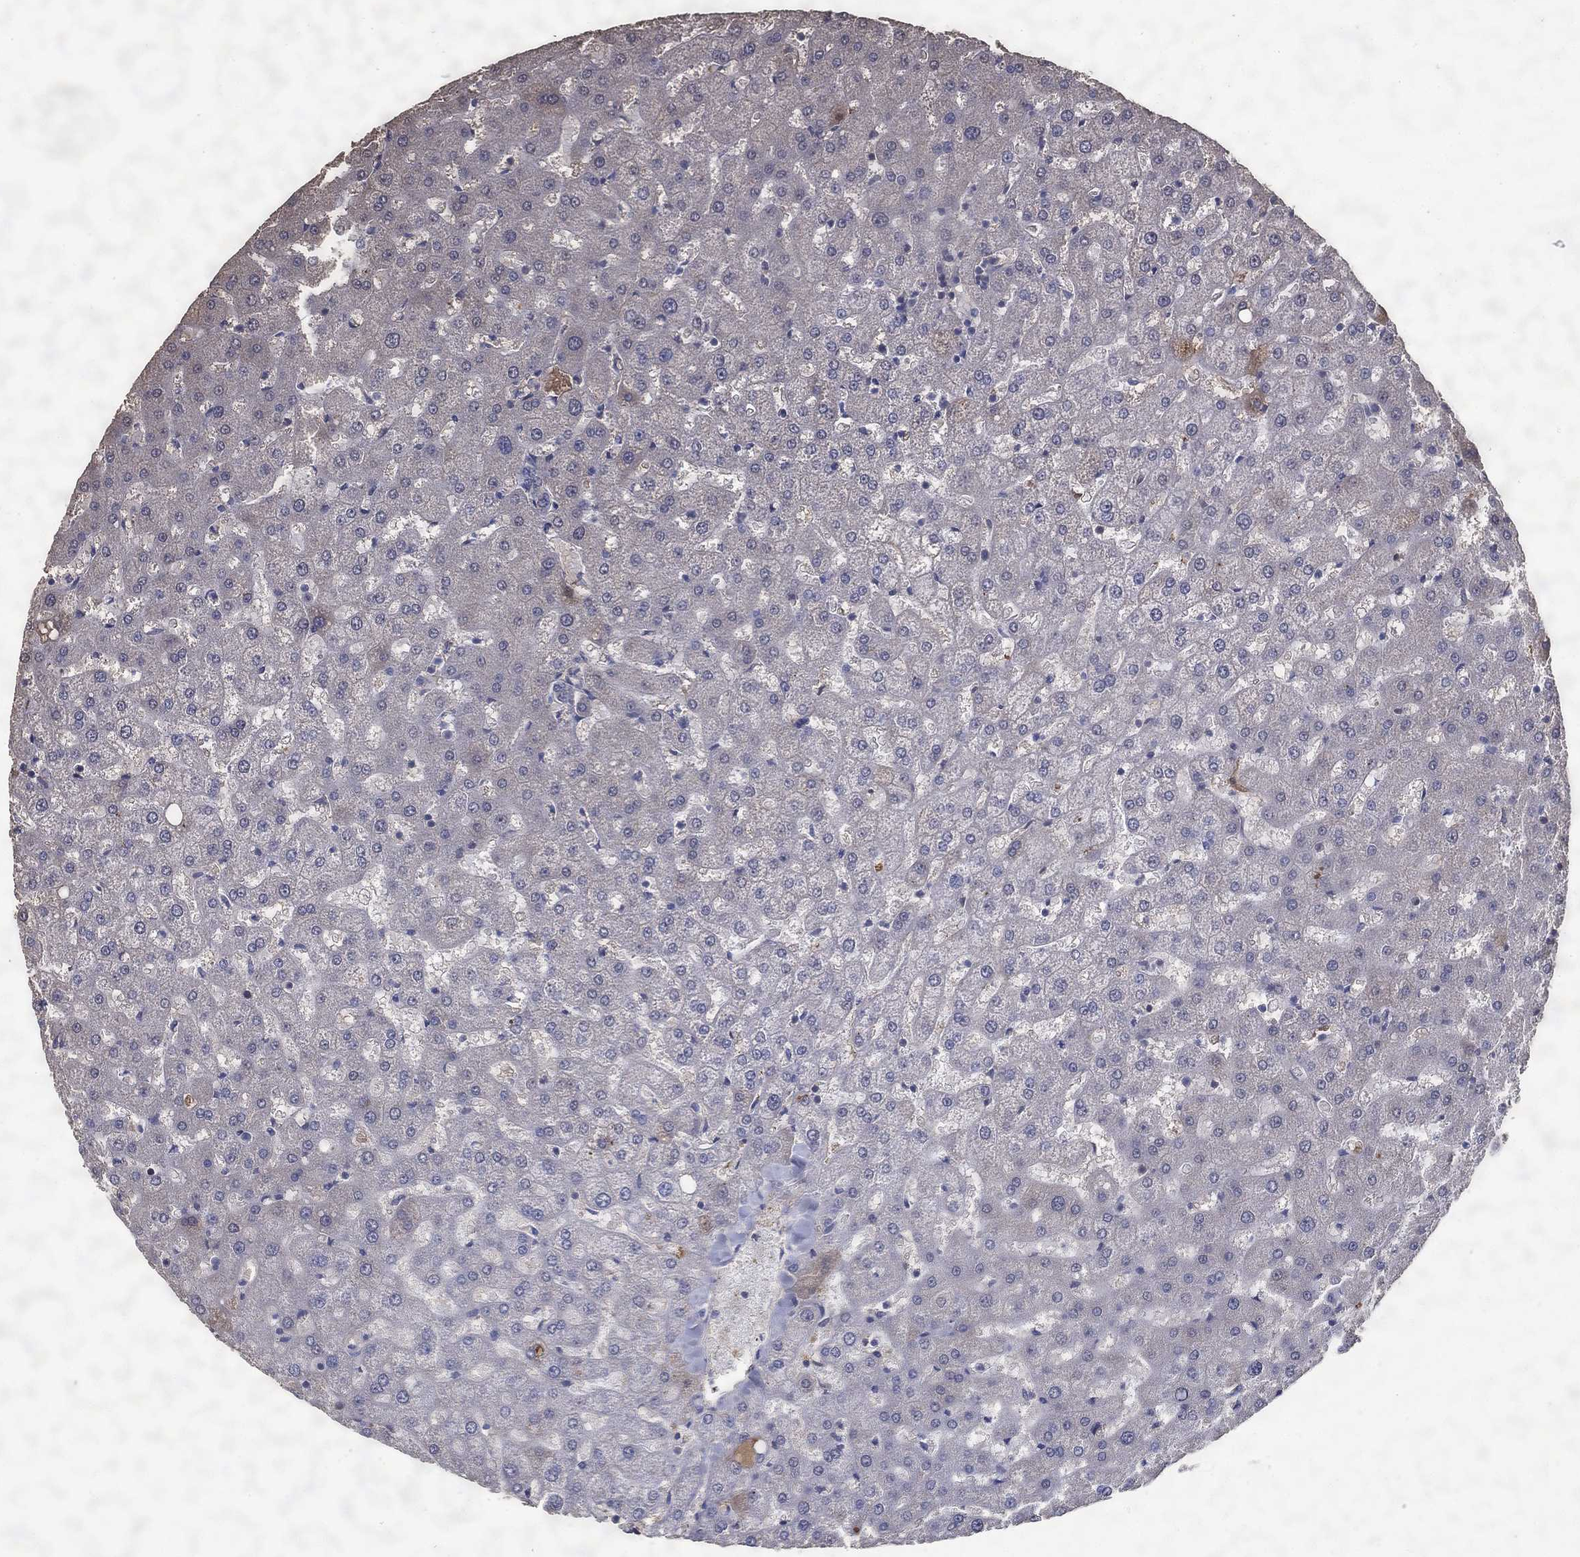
{"staining": {"intensity": "negative", "quantity": "none", "location": "none"}, "tissue": "liver", "cell_type": "Cholangiocytes", "image_type": "normal", "snomed": [{"axis": "morphology", "description": "Normal tissue, NOS"}, {"axis": "topography", "description": "Liver"}], "caption": "The photomicrograph displays no staining of cholangiocytes in benign liver.", "gene": "EFNA1", "patient": {"sex": "female", "age": 50}}